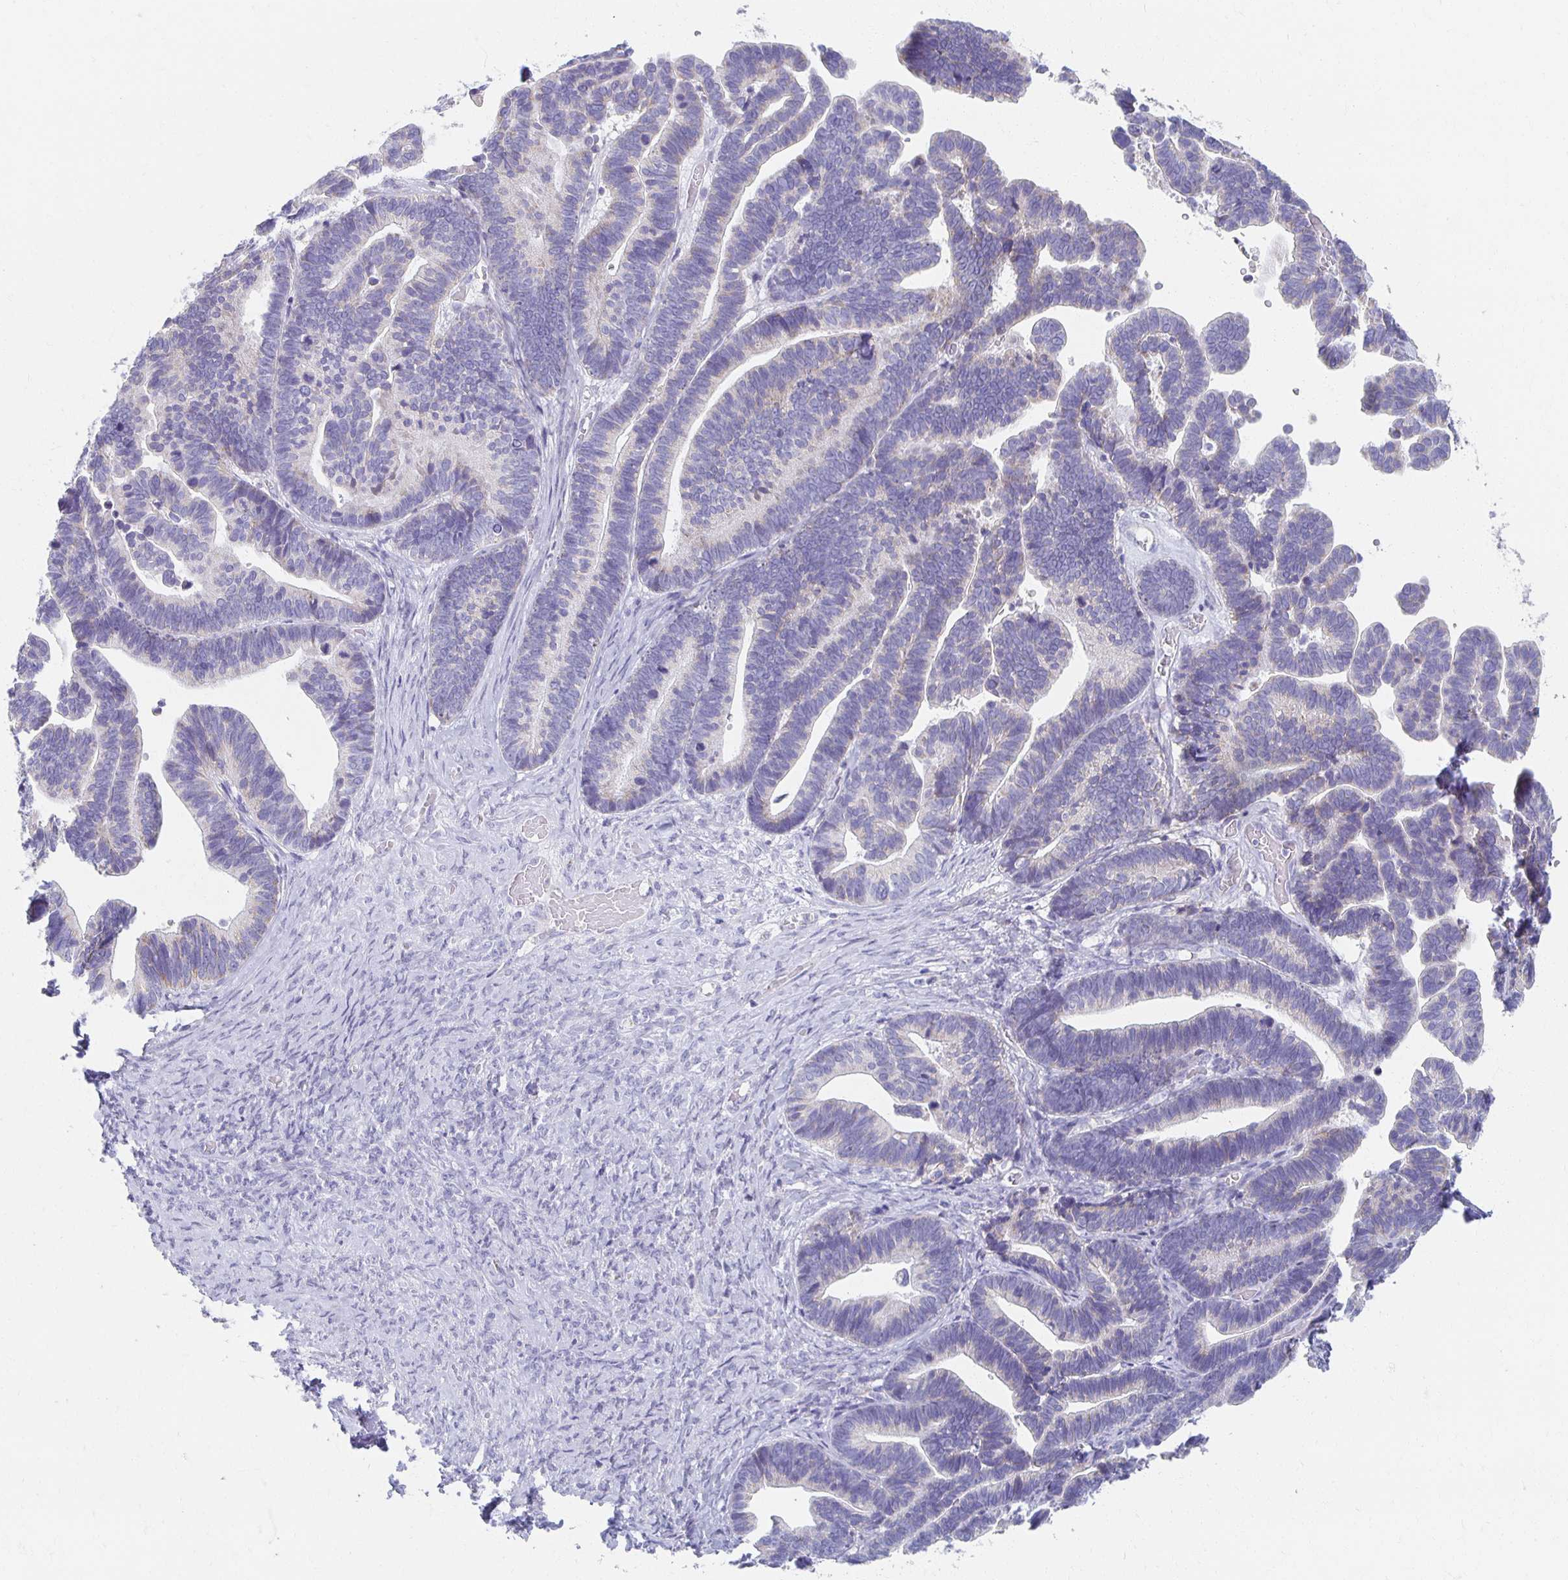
{"staining": {"intensity": "weak", "quantity": "<25%", "location": "cytoplasmic/membranous"}, "tissue": "ovarian cancer", "cell_type": "Tumor cells", "image_type": "cancer", "snomed": [{"axis": "morphology", "description": "Cystadenocarcinoma, serous, NOS"}, {"axis": "topography", "description": "Ovary"}], "caption": "Immunohistochemistry (IHC) of human ovarian cancer (serous cystadenocarcinoma) shows no positivity in tumor cells.", "gene": "TEX44", "patient": {"sex": "female", "age": 56}}